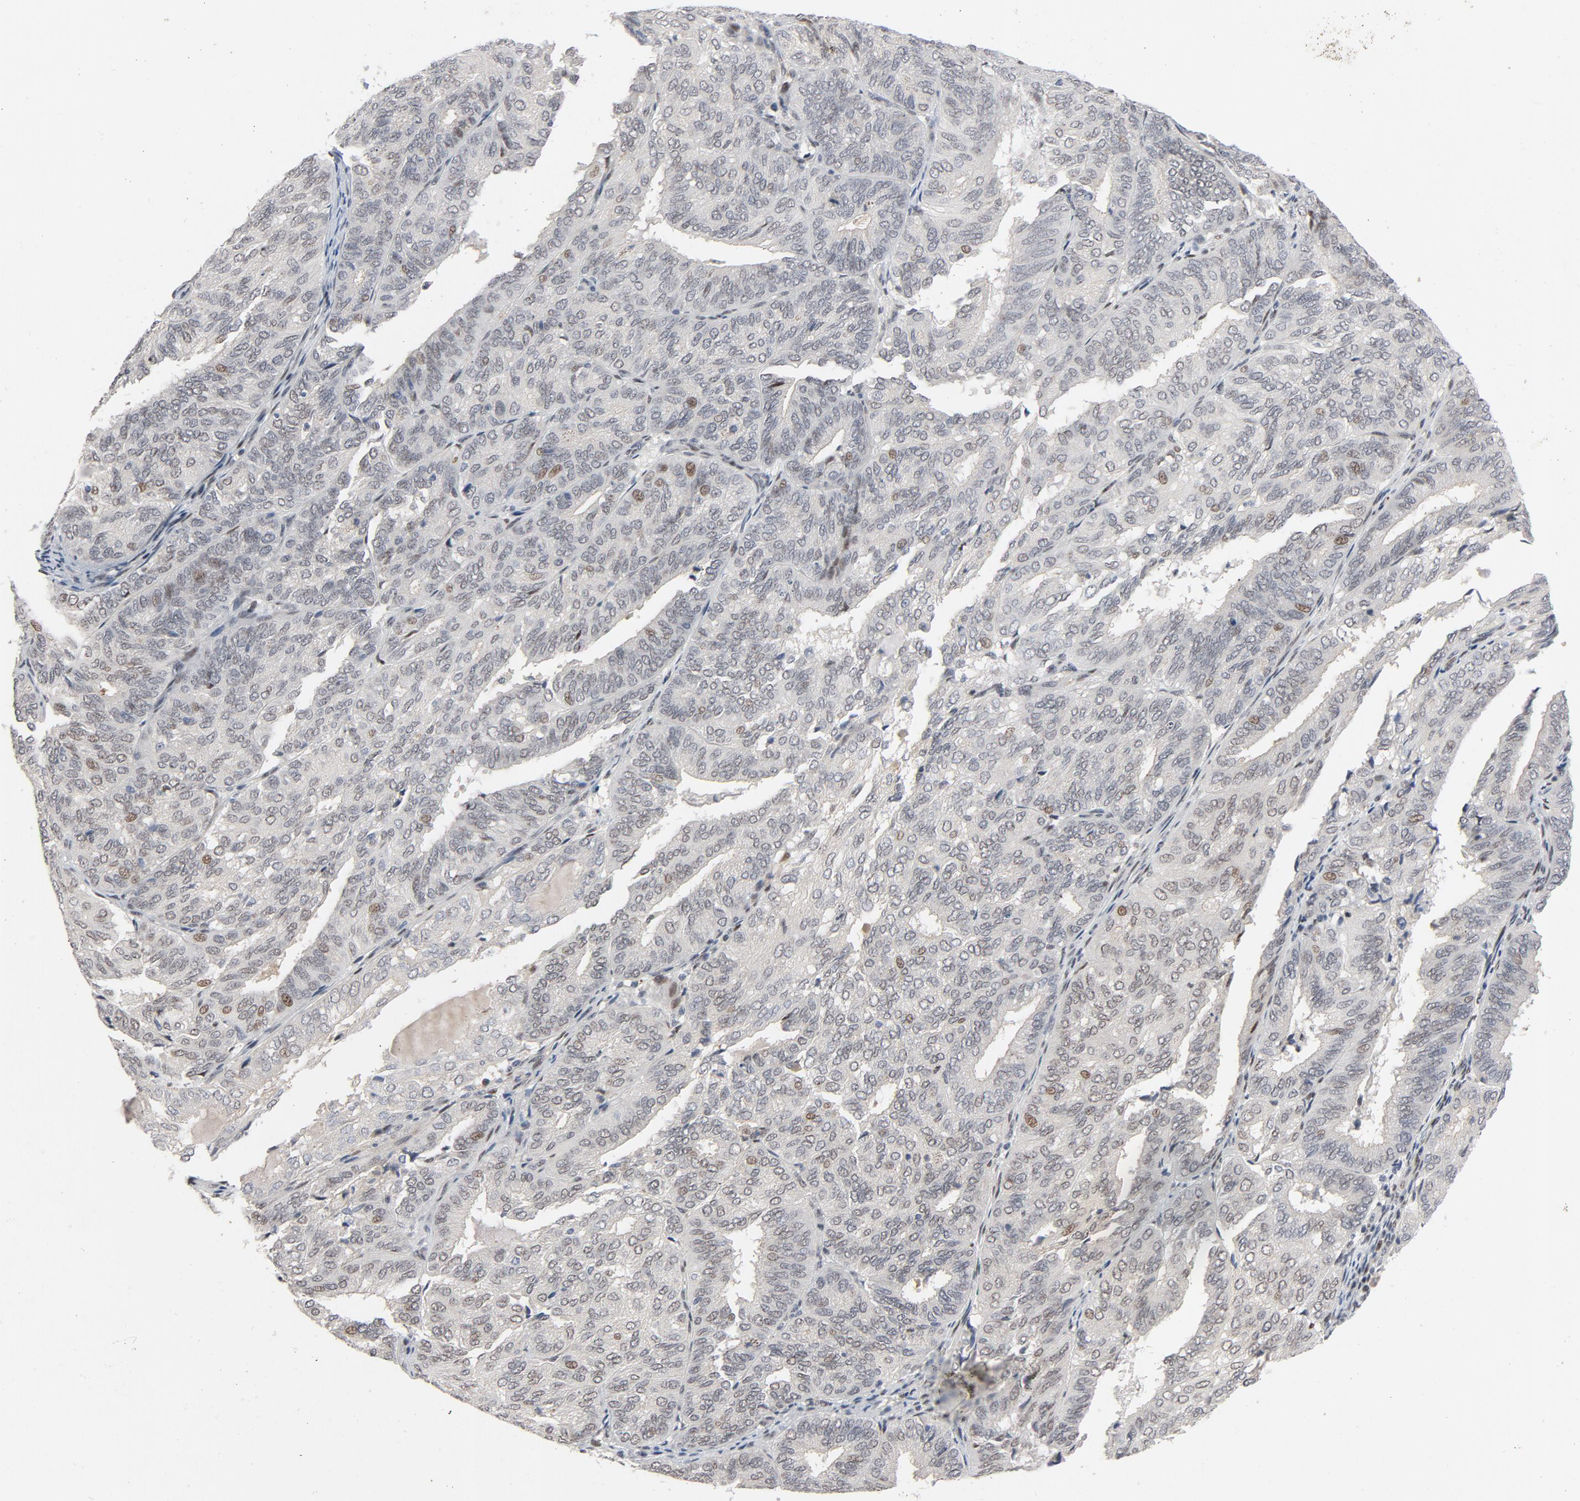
{"staining": {"intensity": "weak", "quantity": "25%-75%", "location": "nuclear"}, "tissue": "endometrial cancer", "cell_type": "Tumor cells", "image_type": "cancer", "snomed": [{"axis": "morphology", "description": "Adenocarcinoma, NOS"}, {"axis": "topography", "description": "Endometrium"}], "caption": "This photomicrograph reveals immunohistochemistry staining of human endometrial cancer (adenocarcinoma), with low weak nuclear expression in approximately 25%-75% of tumor cells.", "gene": "FSCB", "patient": {"sex": "female", "age": 59}}